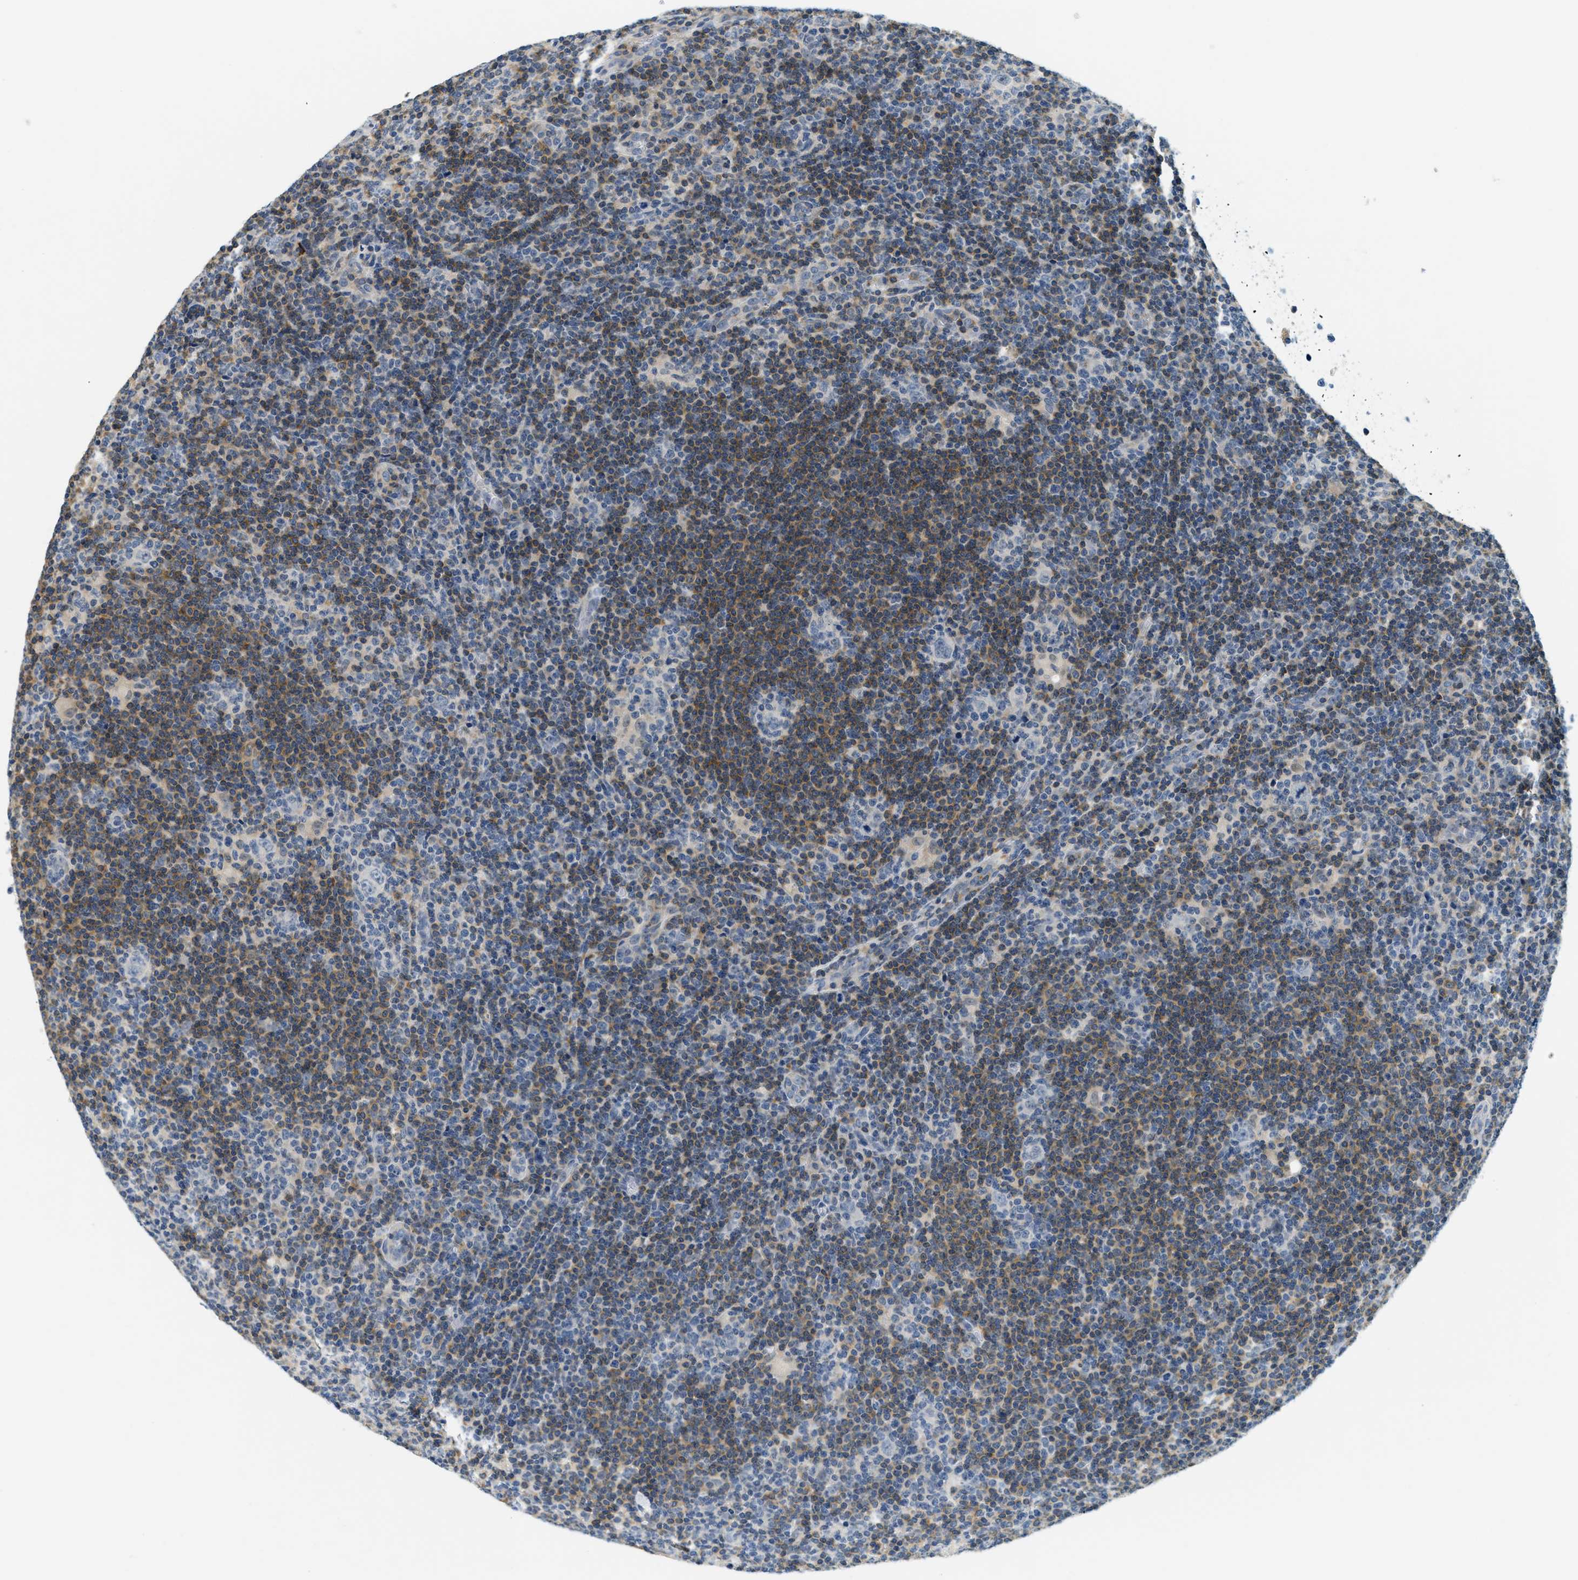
{"staining": {"intensity": "weak", "quantity": "<25%", "location": "cytoplasmic/membranous"}, "tissue": "lymphoma", "cell_type": "Tumor cells", "image_type": "cancer", "snomed": [{"axis": "morphology", "description": "Hodgkin's disease, NOS"}, {"axis": "topography", "description": "Lymph node"}], "caption": "High power microscopy micrograph of an immunohistochemistry (IHC) photomicrograph of Hodgkin's disease, revealing no significant positivity in tumor cells.", "gene": "RASGRP2", "patient": {"sex": "female", "age": 57}}